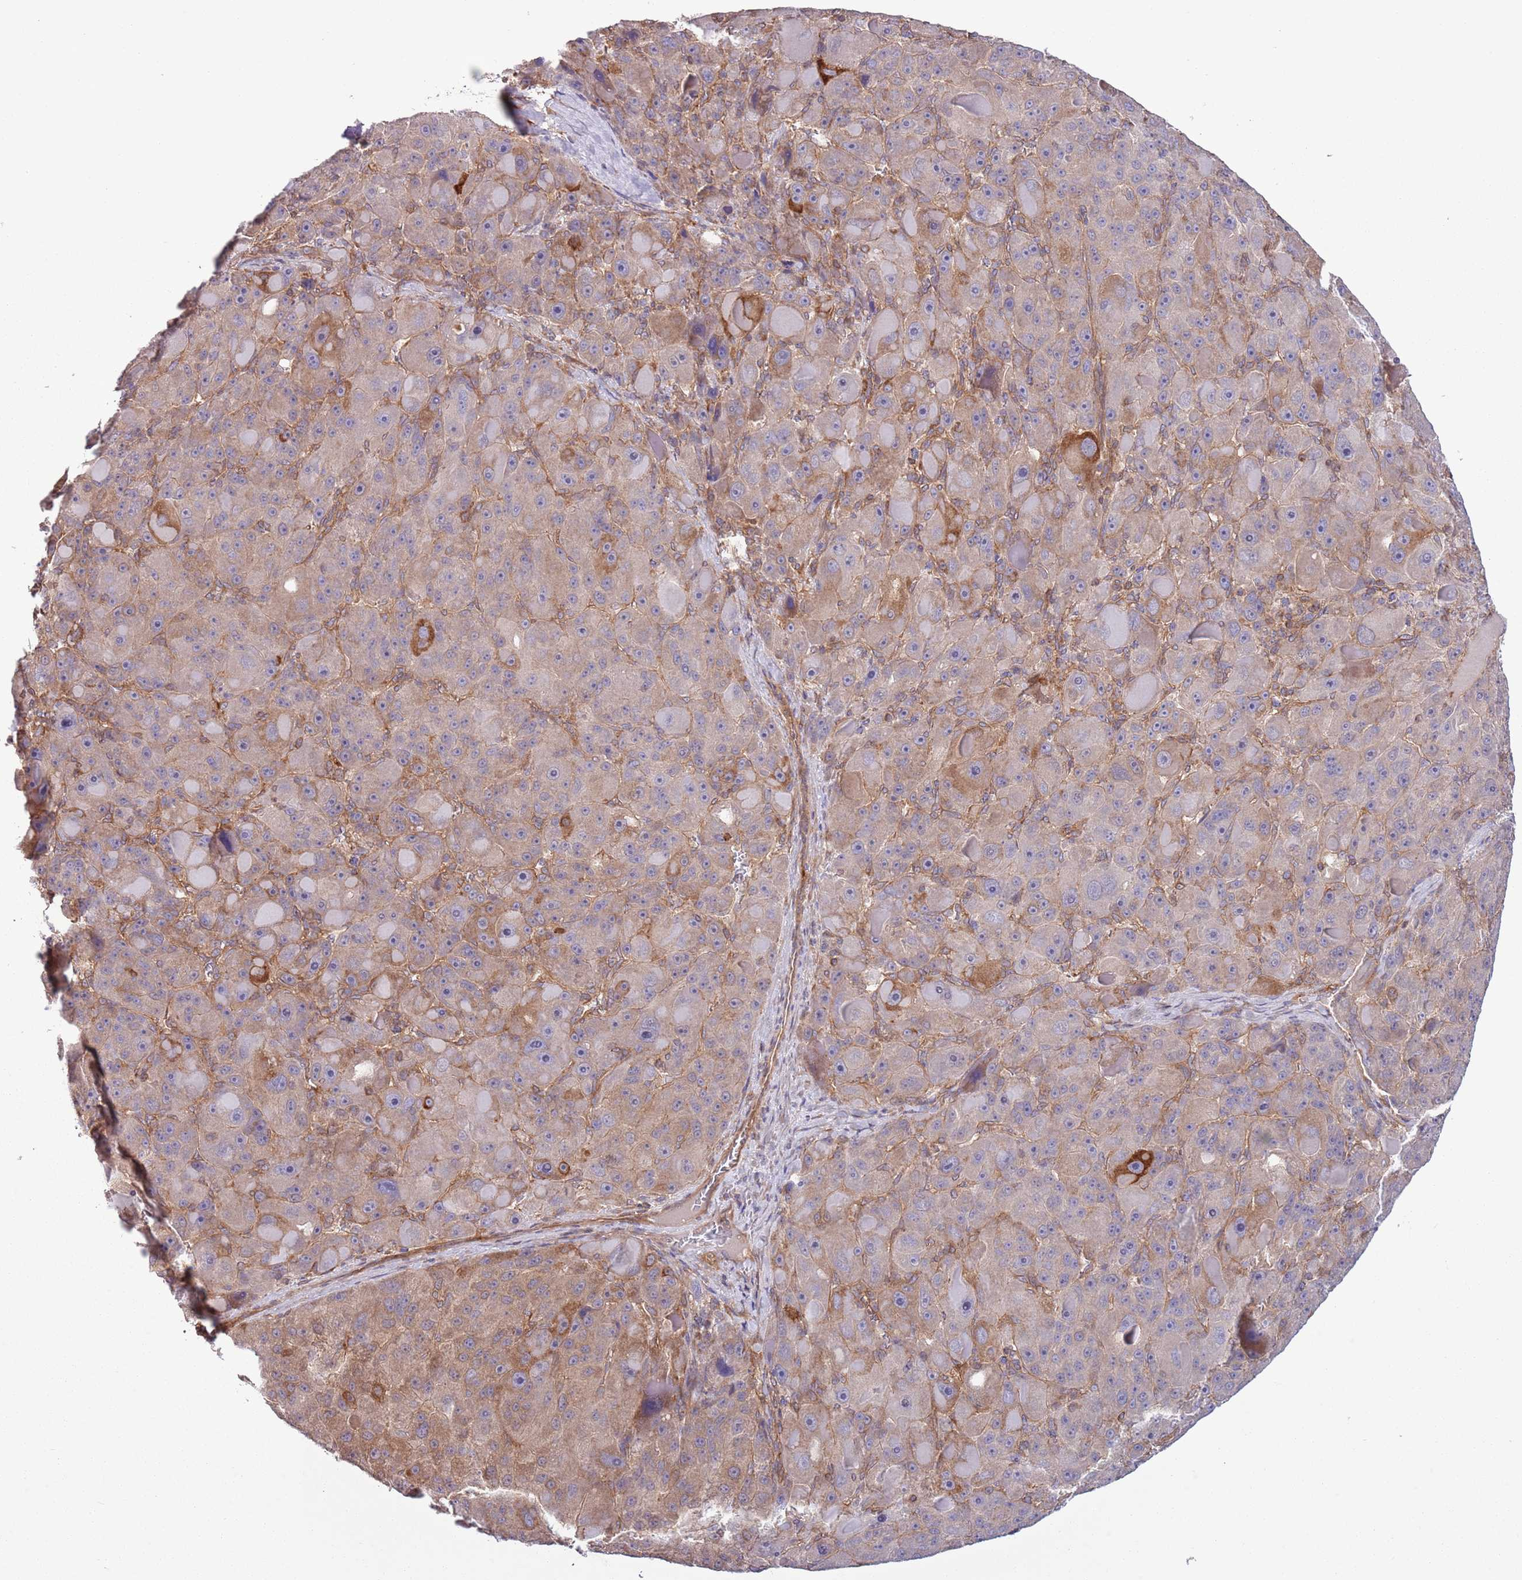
{"staining": {"intensity": "moderate", "quantity": "<25%", "location": "cytoplasmic/membranous"}, "tissue": "liver cancer", "cell_type": "Tumor cells", "image_type": "cancer", "snomed": [{"axis": "morphology", "description": "Carcinoma, Hepatocellular, NOS"}, {"axis": "topography", "description": "Liver"}], "caption": "Tumor cells exhibit moderate cytoplasmic/membranous expression in approximately <25% of cells in liver cancer (hepatocellular carcinoma). (DAB IHC, brown staining for protein, blue staining for nuclei).", "gene": "LPIN2", "patient": {"sex": "male", "age": 76}}